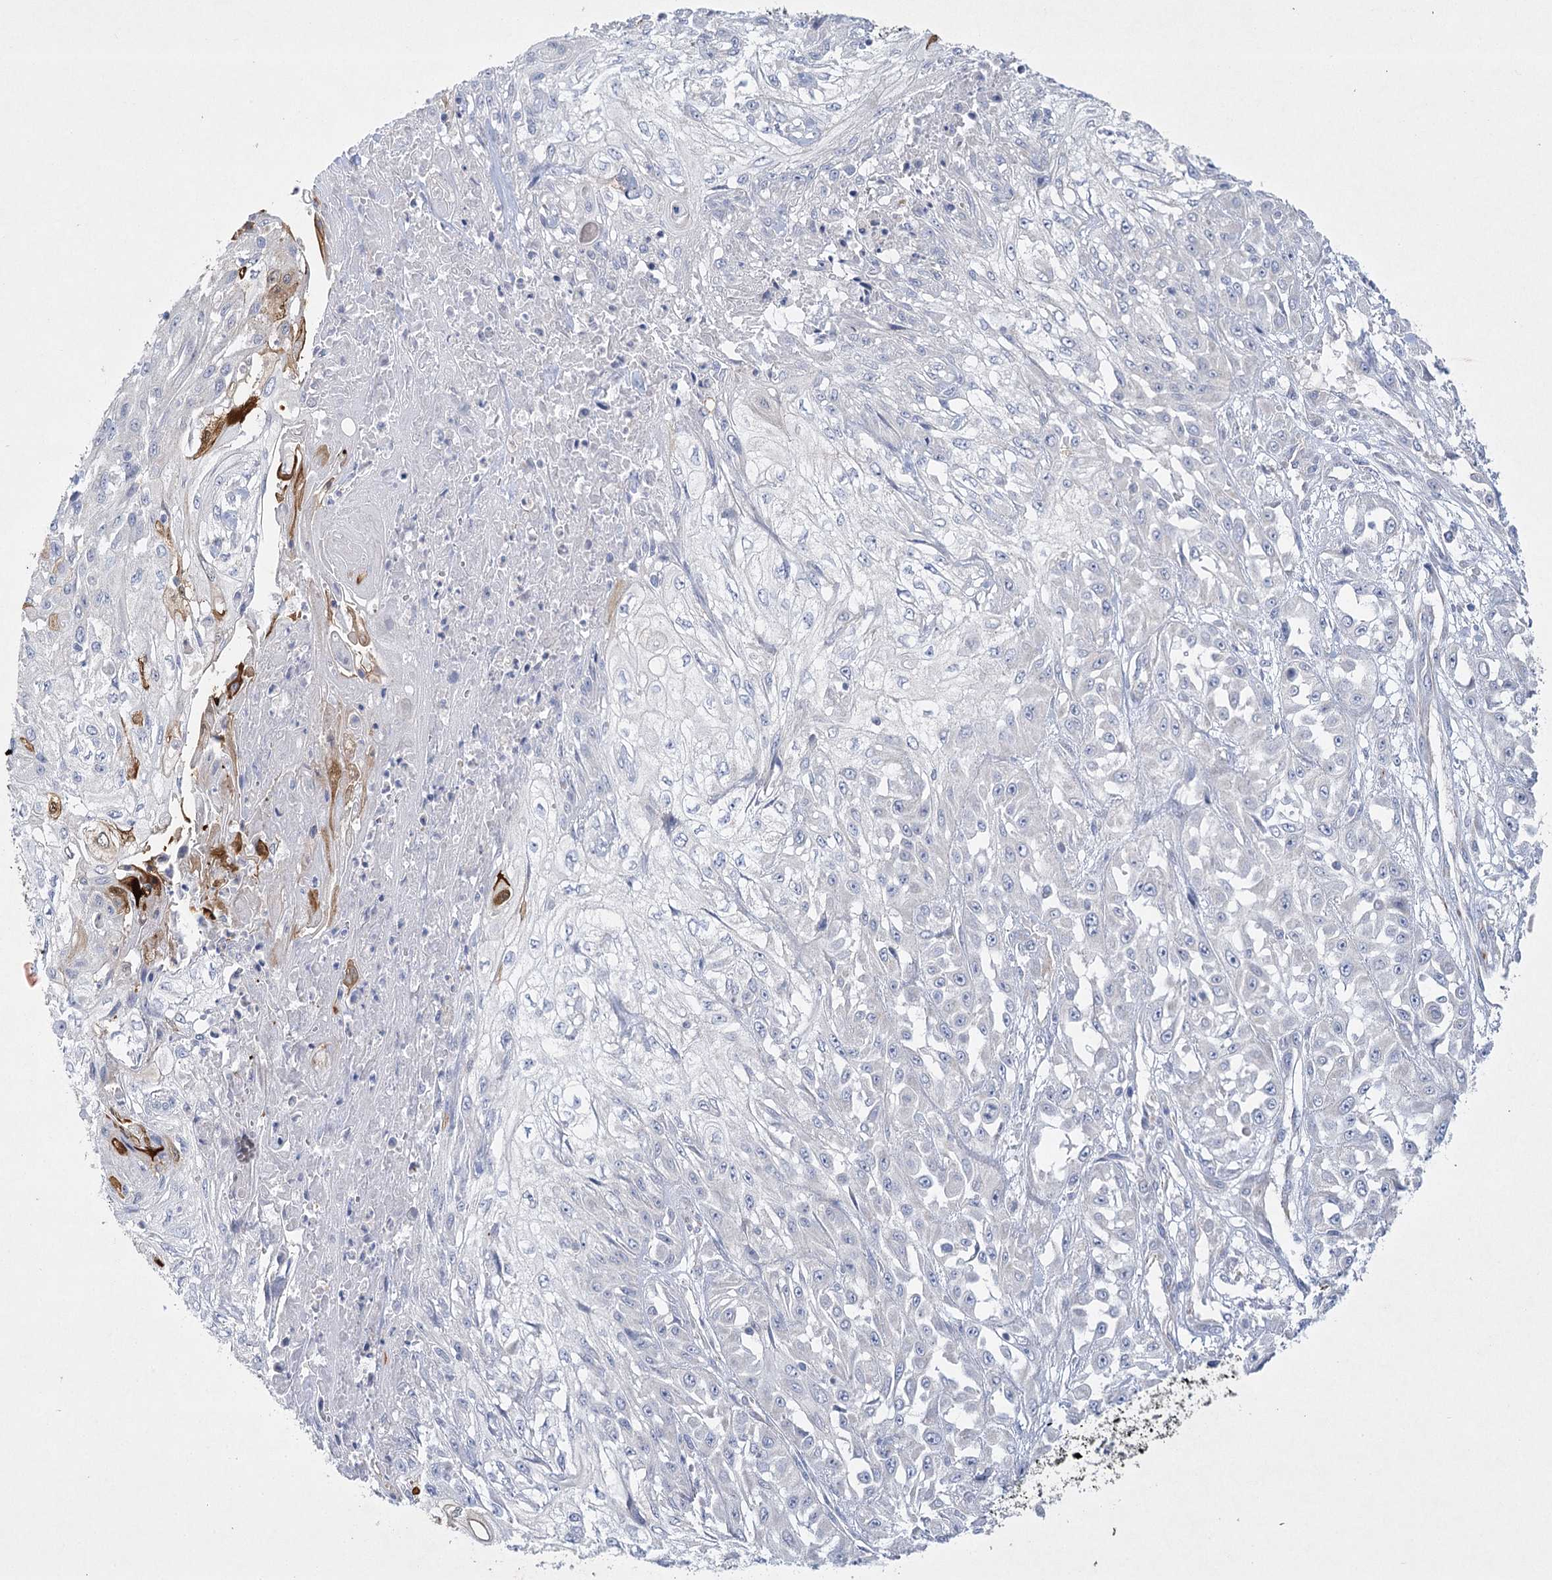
{"staining": {"intensity": "negative", "quantity": "none", "location": "none"}, "tissue": "skin cancer", "cell_type": "Tumor cells", "image_type": "cancer", "snomed": [{"axis": "morphology", "description": "Squamous cell carcinoma, NOS"}, {"axis": "morphology", "description": "Squamous cell carcinoma, metastatic, NOS"}, {"axis": "topography", "description": "Skin"}, {"axis": "topography", "description": "Lymph node"}], "caption": "High magnification brightfield microscopy of skin cancer stained with DAB (brown) and counterstained with hematoxylin (blue): tumor cells show no significant positivity.", "gene": "DHTKD1", "patient": {"sex": "male", "age": 75}}